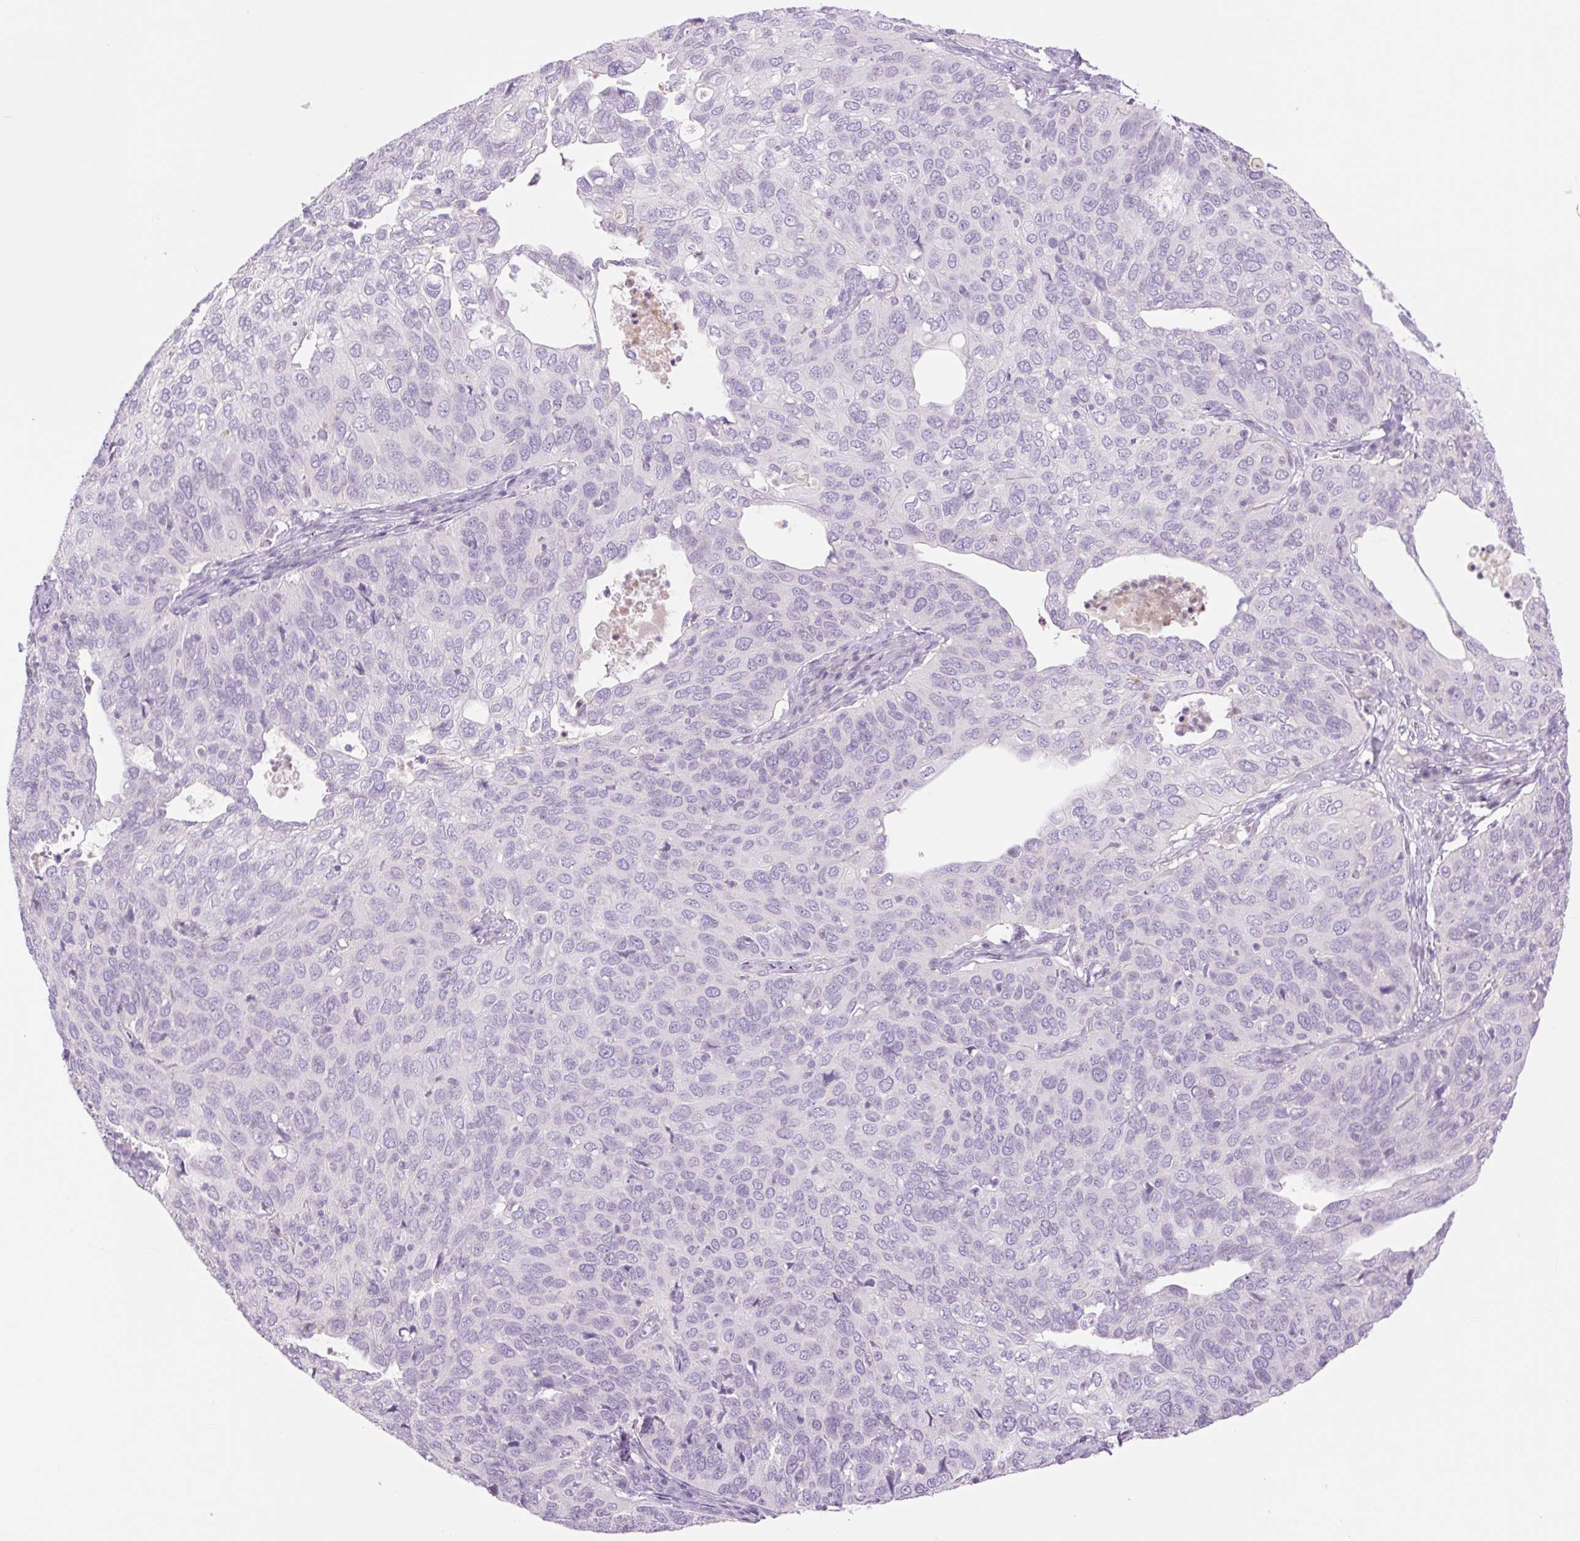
{"staining": {"intensity": "negative", "quantity": "none", "location": "none"}, "tissue": "cervical cancer", "cell_type": "Tumor cells", "image_type": "cancer", "snomed": [{"axis": "morphology", "description": "Squamous cell carcinoma, NOS"}, {"axis": "topography", "description": "Cervix"}], "caption": "High magnification brightfield microscopy of cervical cancer (squamous cell carcinoma) stained with DAB (brown) and counterstained with hematoxylin (blue): tumor cells show no significant positivity. (IHC, brightfield microscopy, high magnification).", "gene": "TBX15", "patient": {"sex": "female", "age": 36}}